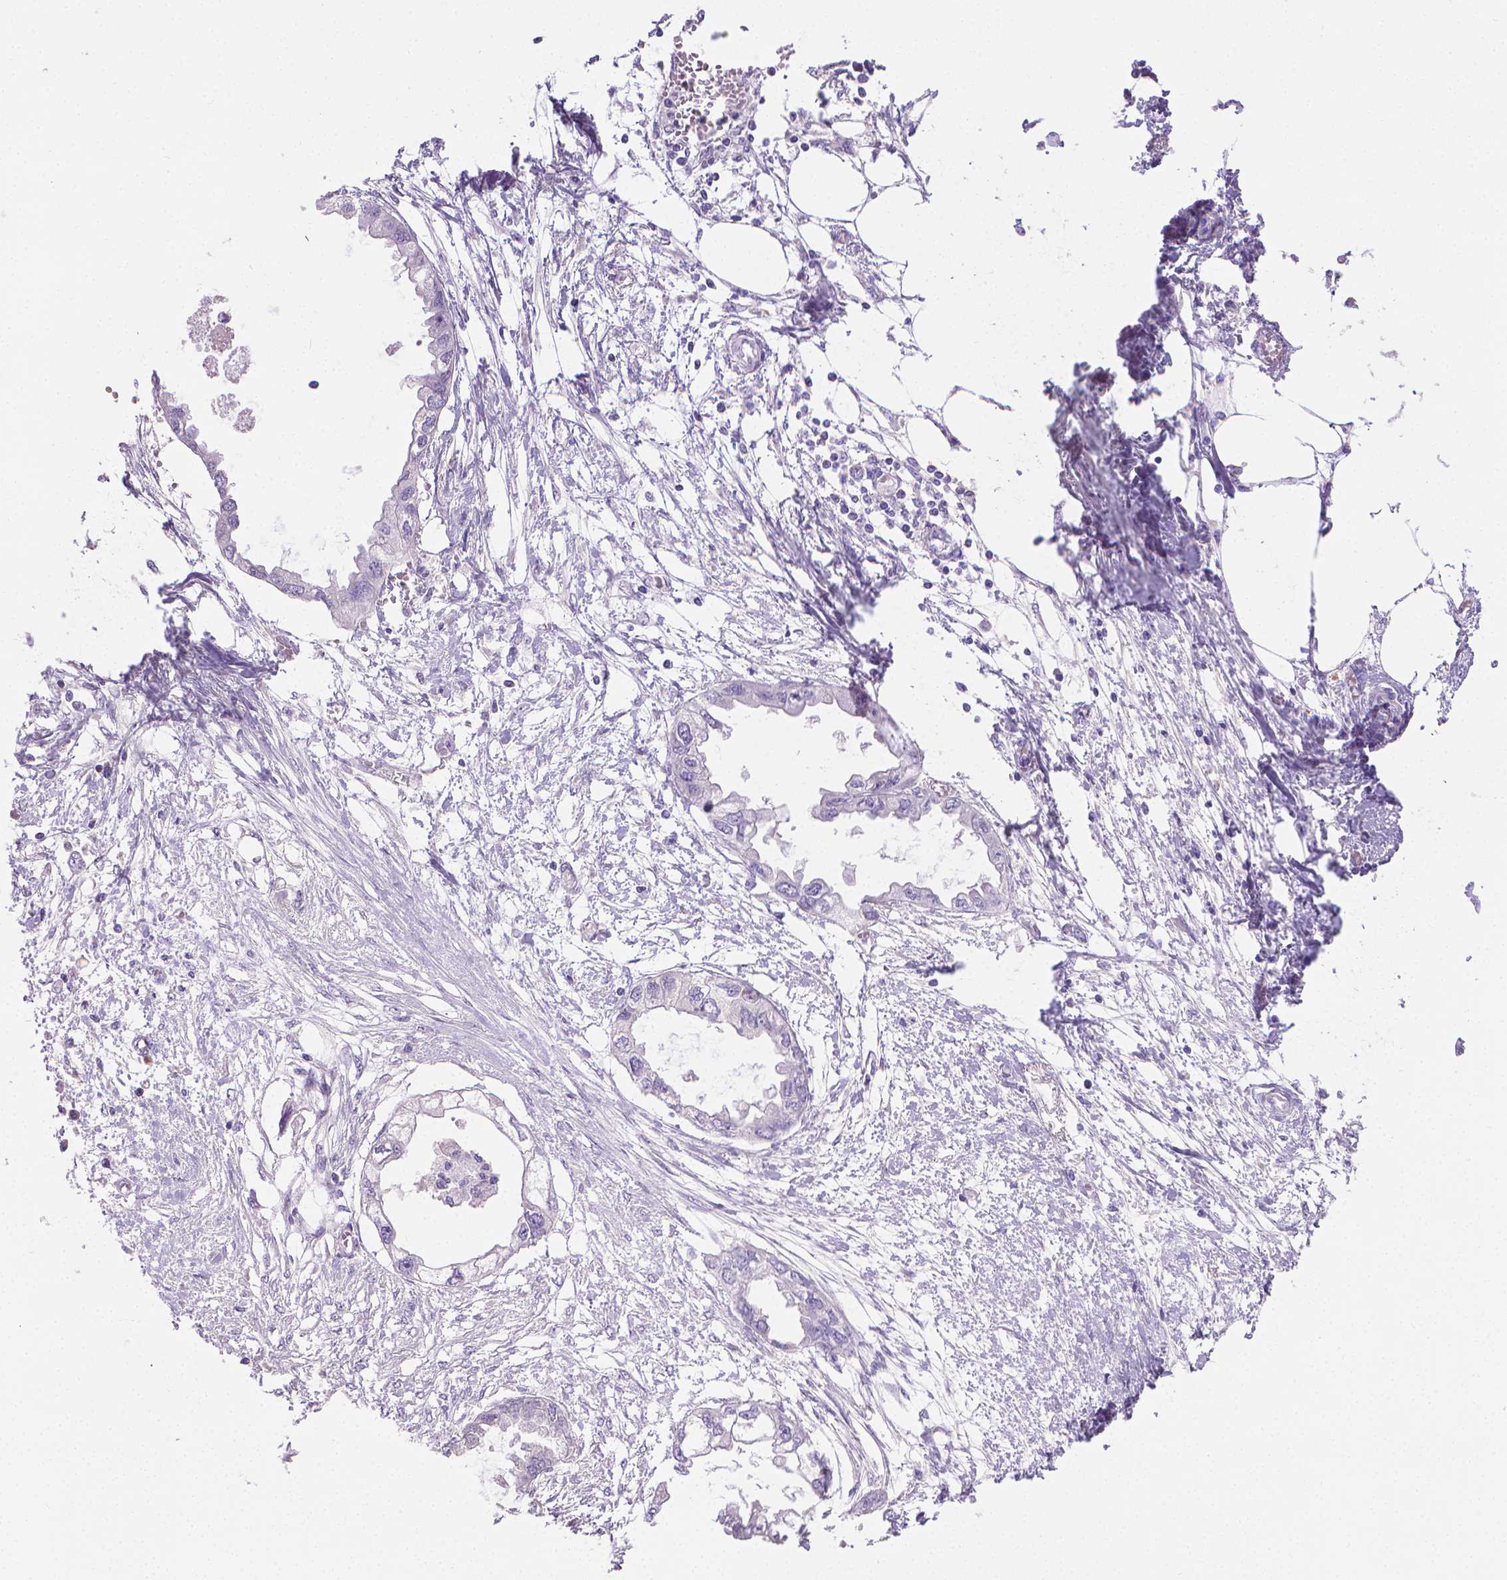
{"staining": {"intensity": "negative", "quantity": "none", "location": "none"}, "tissue": "endometrial cancer", "cell_type": "Tumor cells", "image_type": "cancer", "snomed": [{"axis": "morphology", "description": "Adenocarcinoma, NOS"}, {"axis": "morphology", "description": "Adenocarcinoma, metastatic, NOS"}, {"axis": "topography", "description": "Adipose tissue"}, {"axis": "topography", "description": "Endometrium"}], "caption": "High magnification brightfield microscopy of endometrial cancer (metastatic adenocarcinoma) stained with DAB (brown) and counterstained with hematoxylin (blue): tumor cells show no significant staining.", "gene": "PNMA2", "patient": {"sex": "female", "age": 67}}